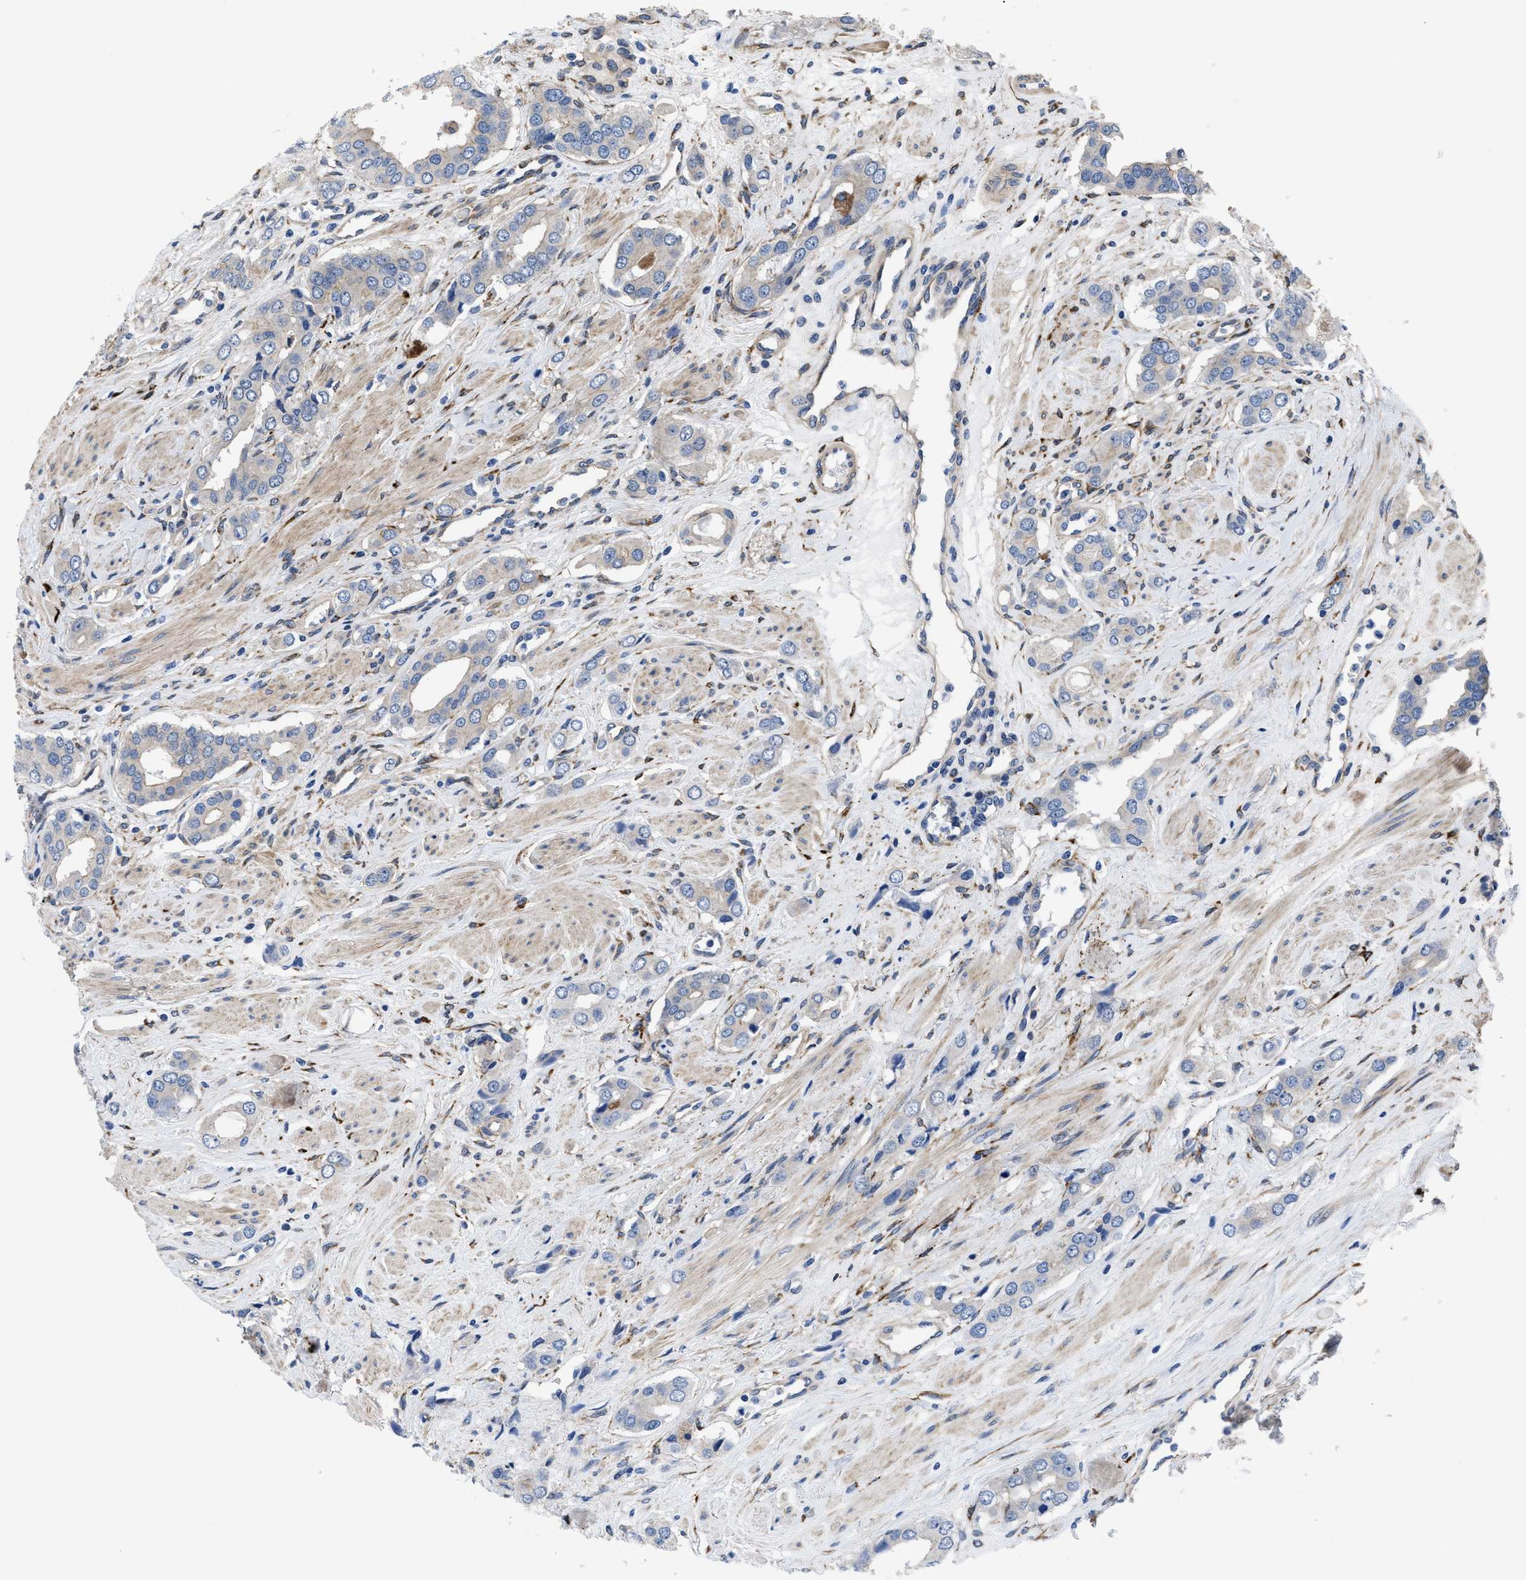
{"staining": {"intensity": "negative", "quantity": "none", "location": "none"}, "tissue": "prostate cancer", "cell_type": "Tumor cells", "image_type": "cancer", "snomed": [{"axis": "morphology", "description": "Adenocarcinoma, High grade"}, {"axis": "topography", "description": "Prostate"}], "caption": "An image of human prostate cancer (high-grade adenocarcinoma) is negative for staining in tumor cells.", "gene": "SQLE", "patient": {"sex": "male", "age": 52}}